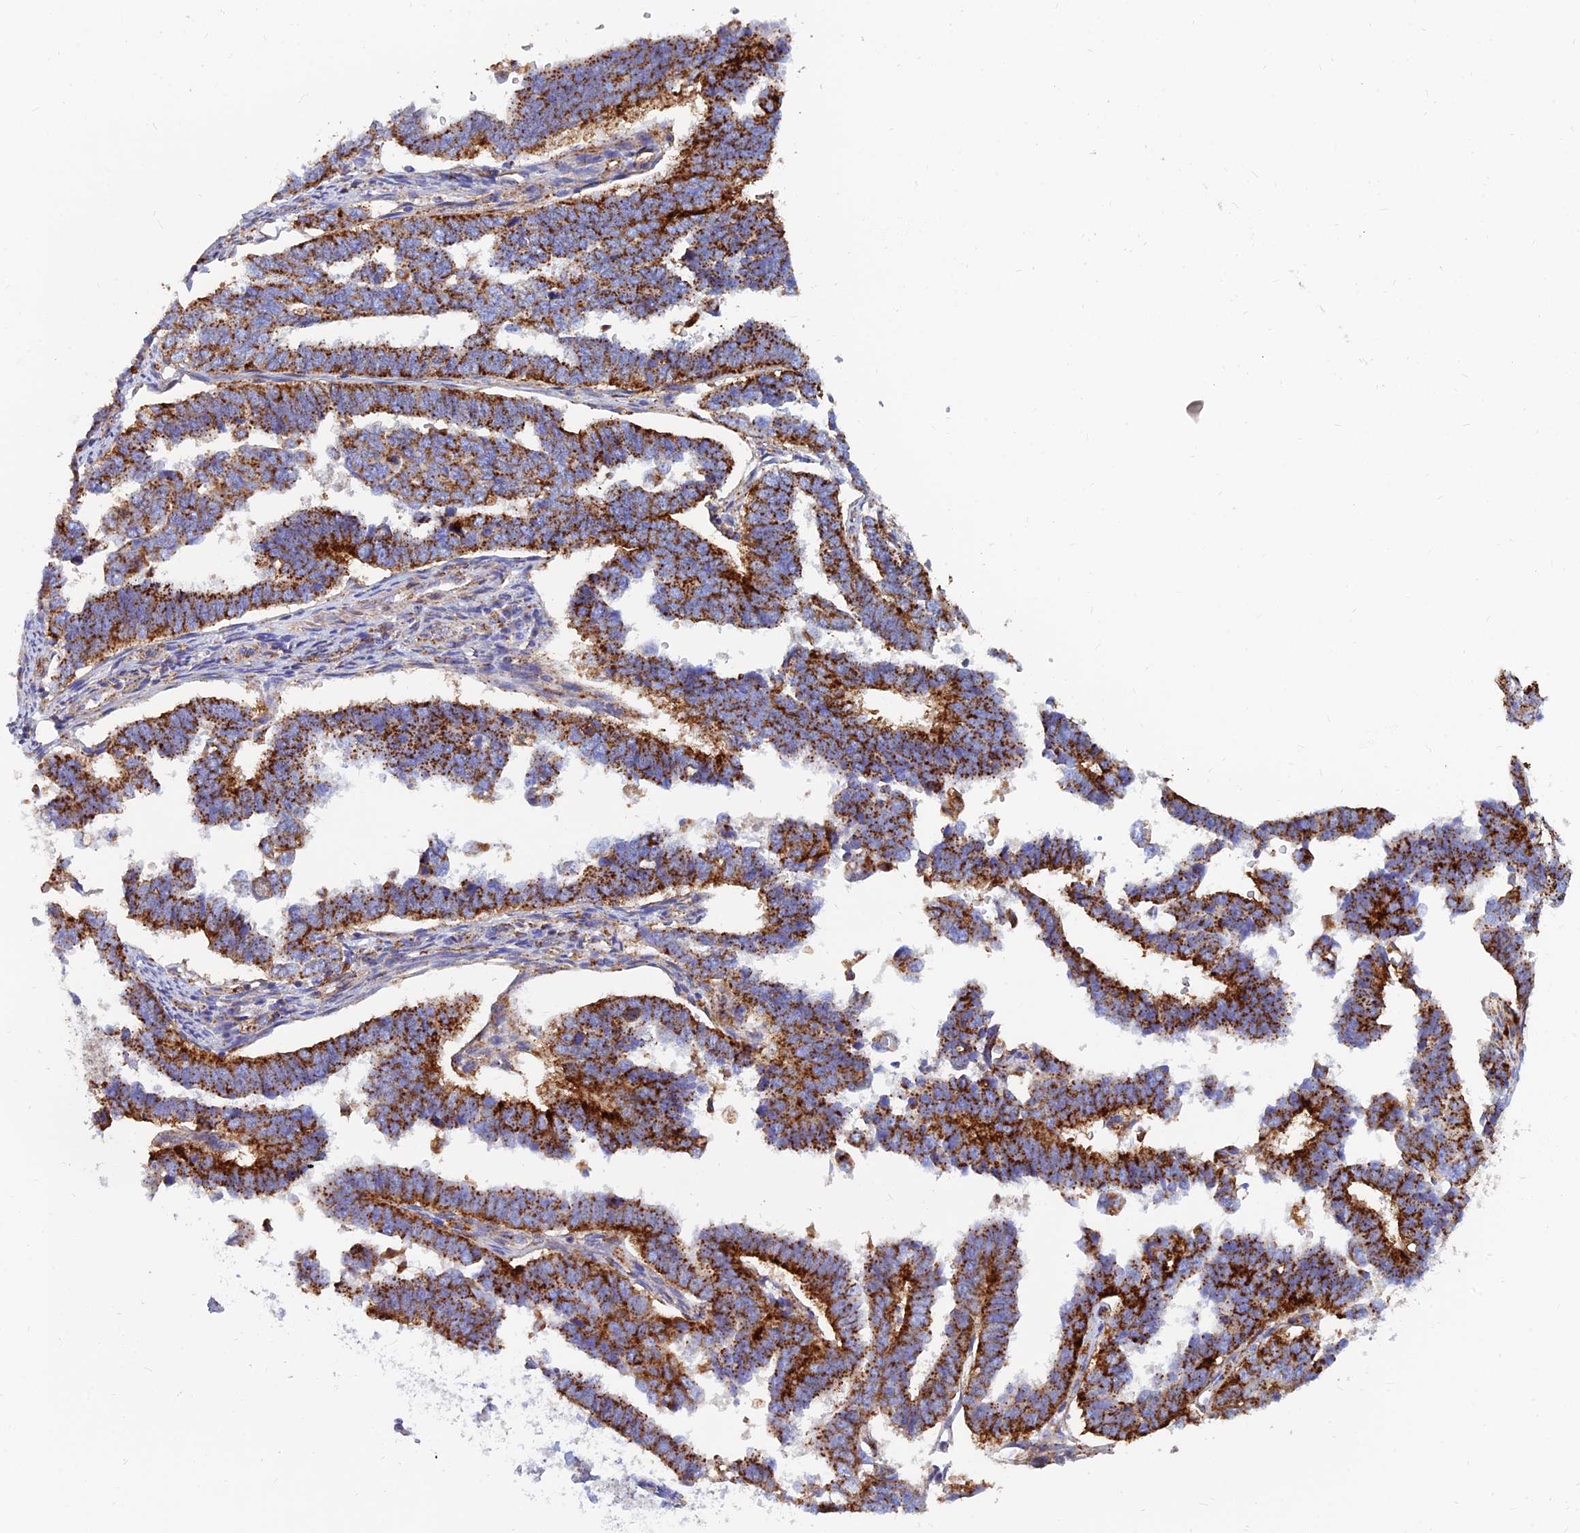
{"staining": {"intensity": "strong", "quantity": ">75%", "location": "cytoplasmic/membranous"}, "tissue": "endometrial cancer", "cell_type": "Tumor cells", "image_type": "cancer", "snomed": [{"axis": "morphology", "description": "Adenocarcinoma, NOS"}, {"axis": "topography", "description": "Endometrium"}], "caption": "About >75% of tumor cells in human endometrial cancer (adenocarcinoma) display strong cytoplasmic/membranous protein positivity as visualized by brown immunohistochemical staining.", "gene": "SPNS1", "patient": {"sex": "female", "age": 75}}